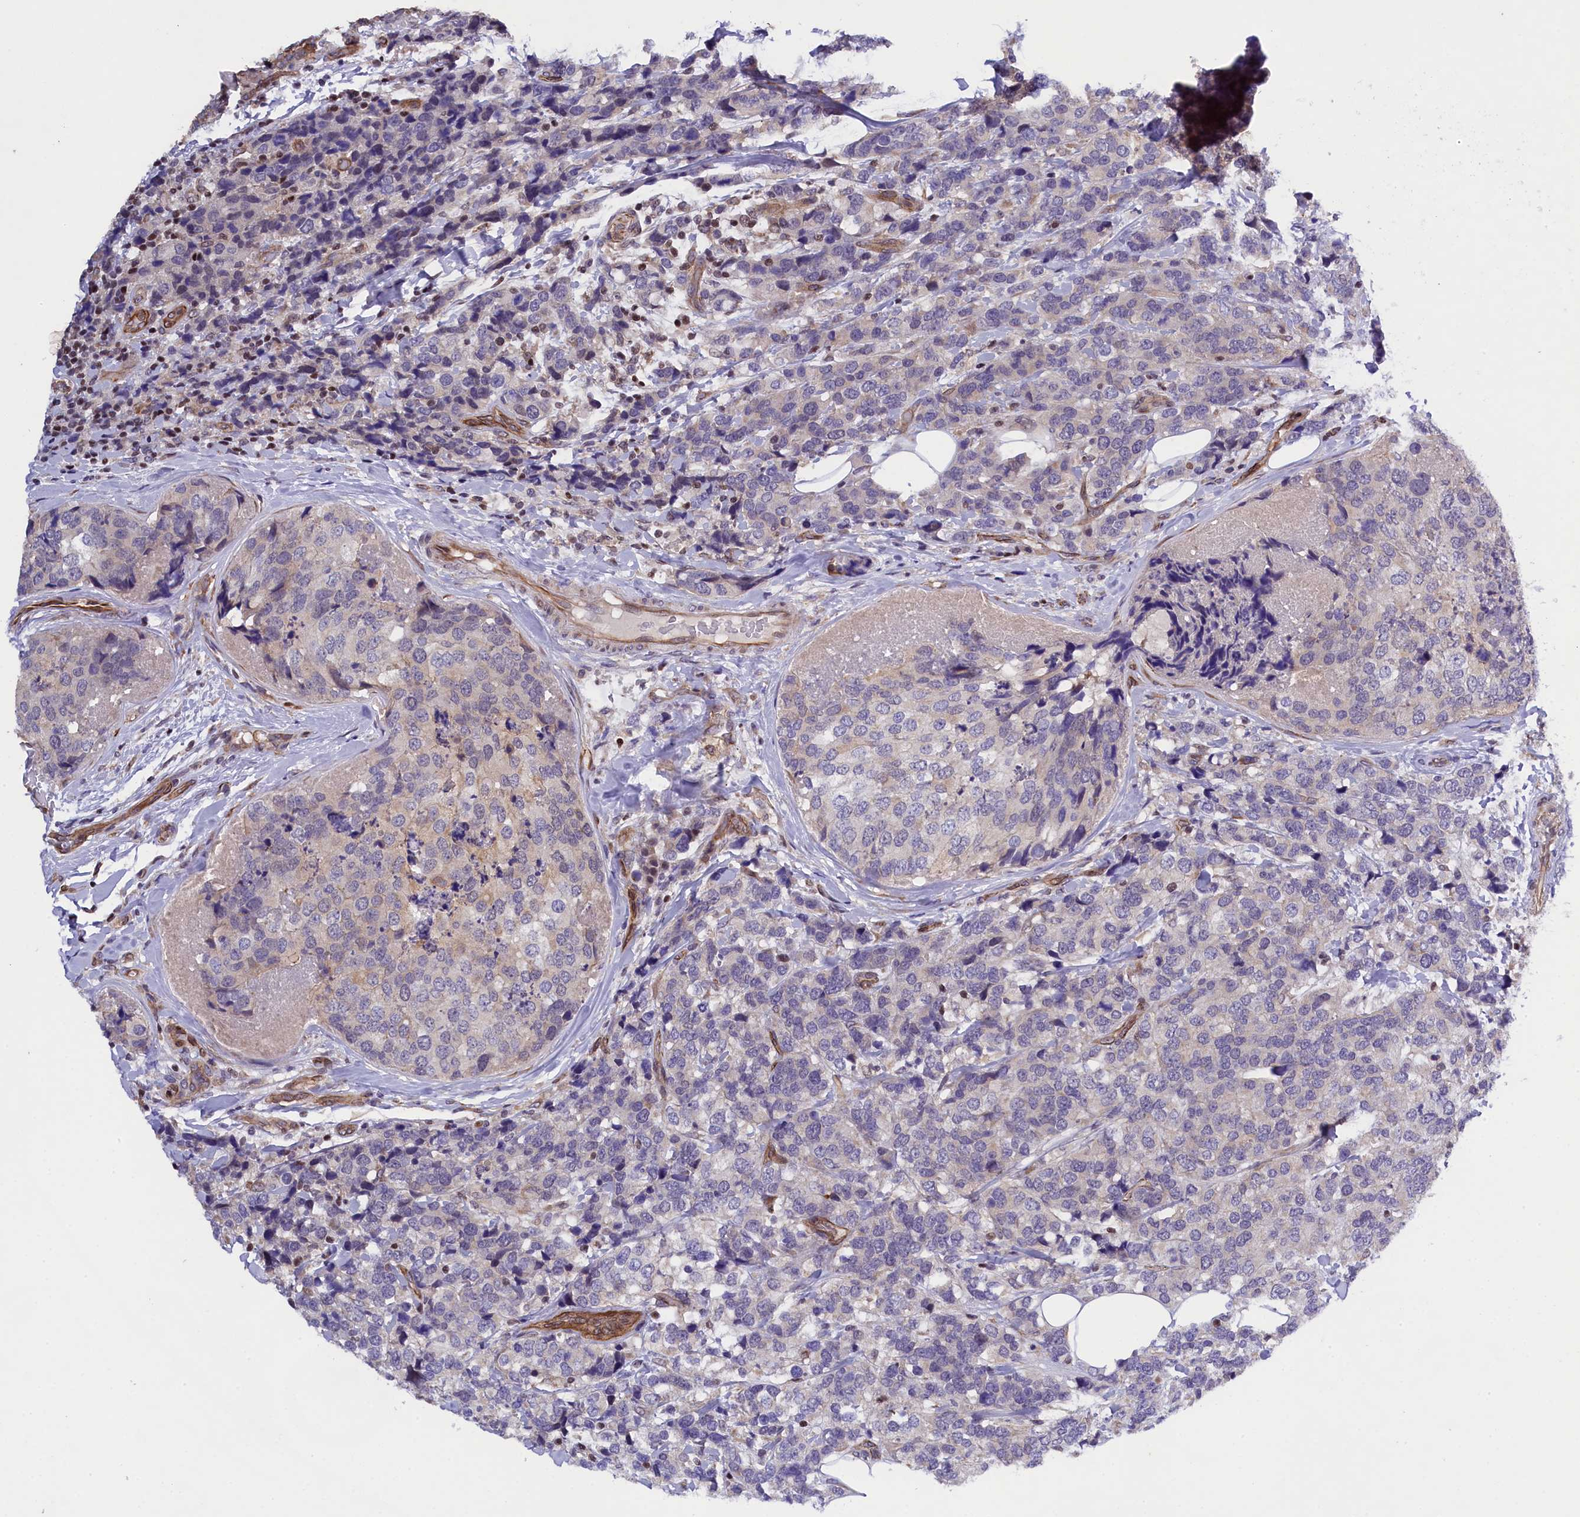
{"staining": {"intensity": "negative", "quantity": "none", "location": "none"}, "tissue": "breast cancer", "cell_type": "Tumor cells", "image_type": "cancer", "snomed": [{"axis": "morphology", "description": "Lobular carcinoma"}, {"axis": "topography", "description": "Breast"}], "caption": "Protein analysis of breast cancer shows no significant positivity in tumor cells.", "gene": "SP4", "patient": {"sex": "female", "age": 59}}